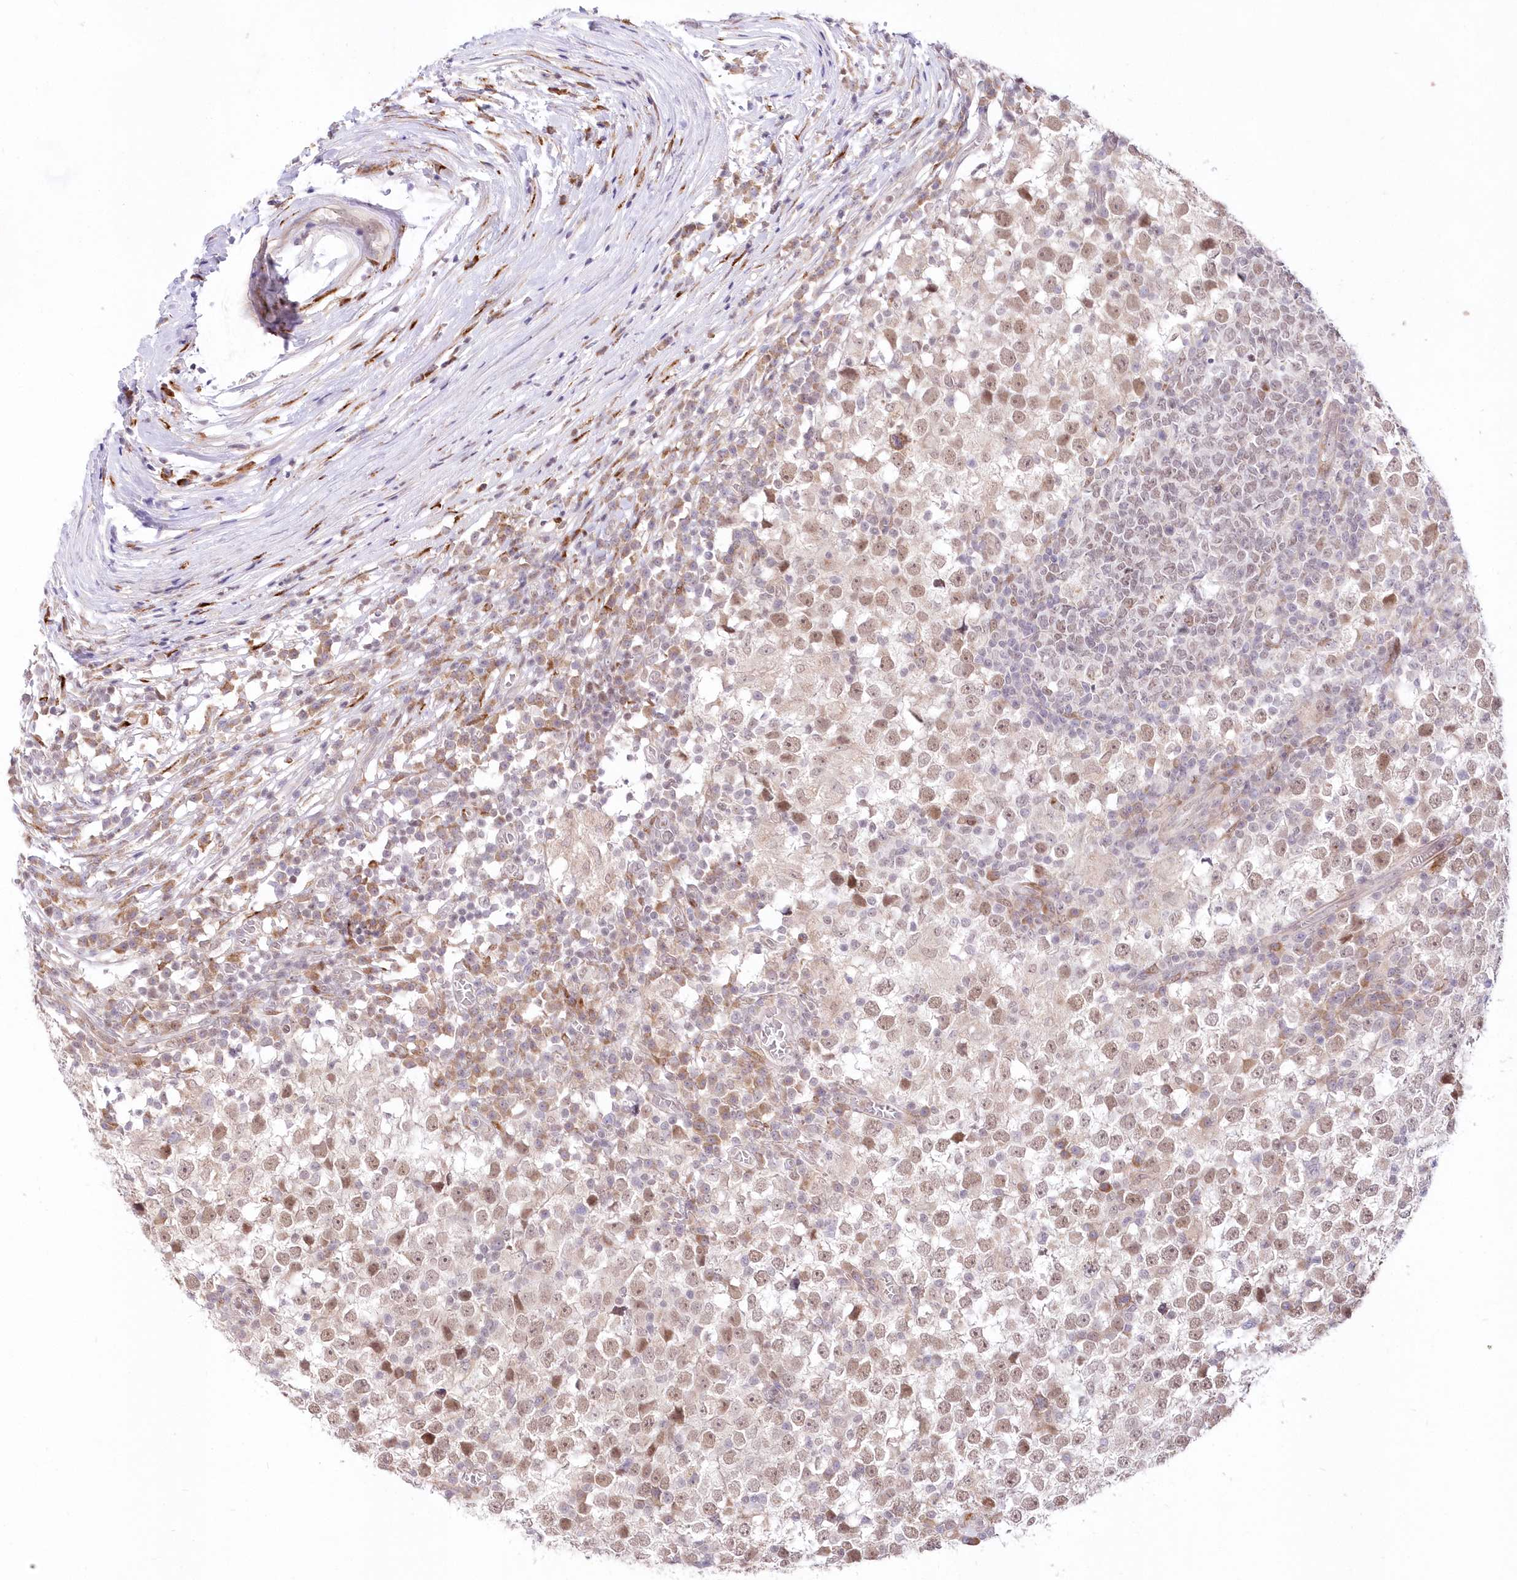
{"staining": {"intensity": "moderate", "quantity": ">75%", "location": "nuclear"}, "tissue": "testis cancer", "cell_type": "Tumor cells", "image_type": "cancer", "snomed": [{"axis": "morphology", "description": "Seminoma, NOS"}, {"axis": "topography", "description": "Testis"}], "caption": "Tumor cells reveal moderate nuclear positivity in approximately >75% of cells in seminoma (testis).", "gene": "LDB1", "patient": {"sex": "male", "age": 65}}